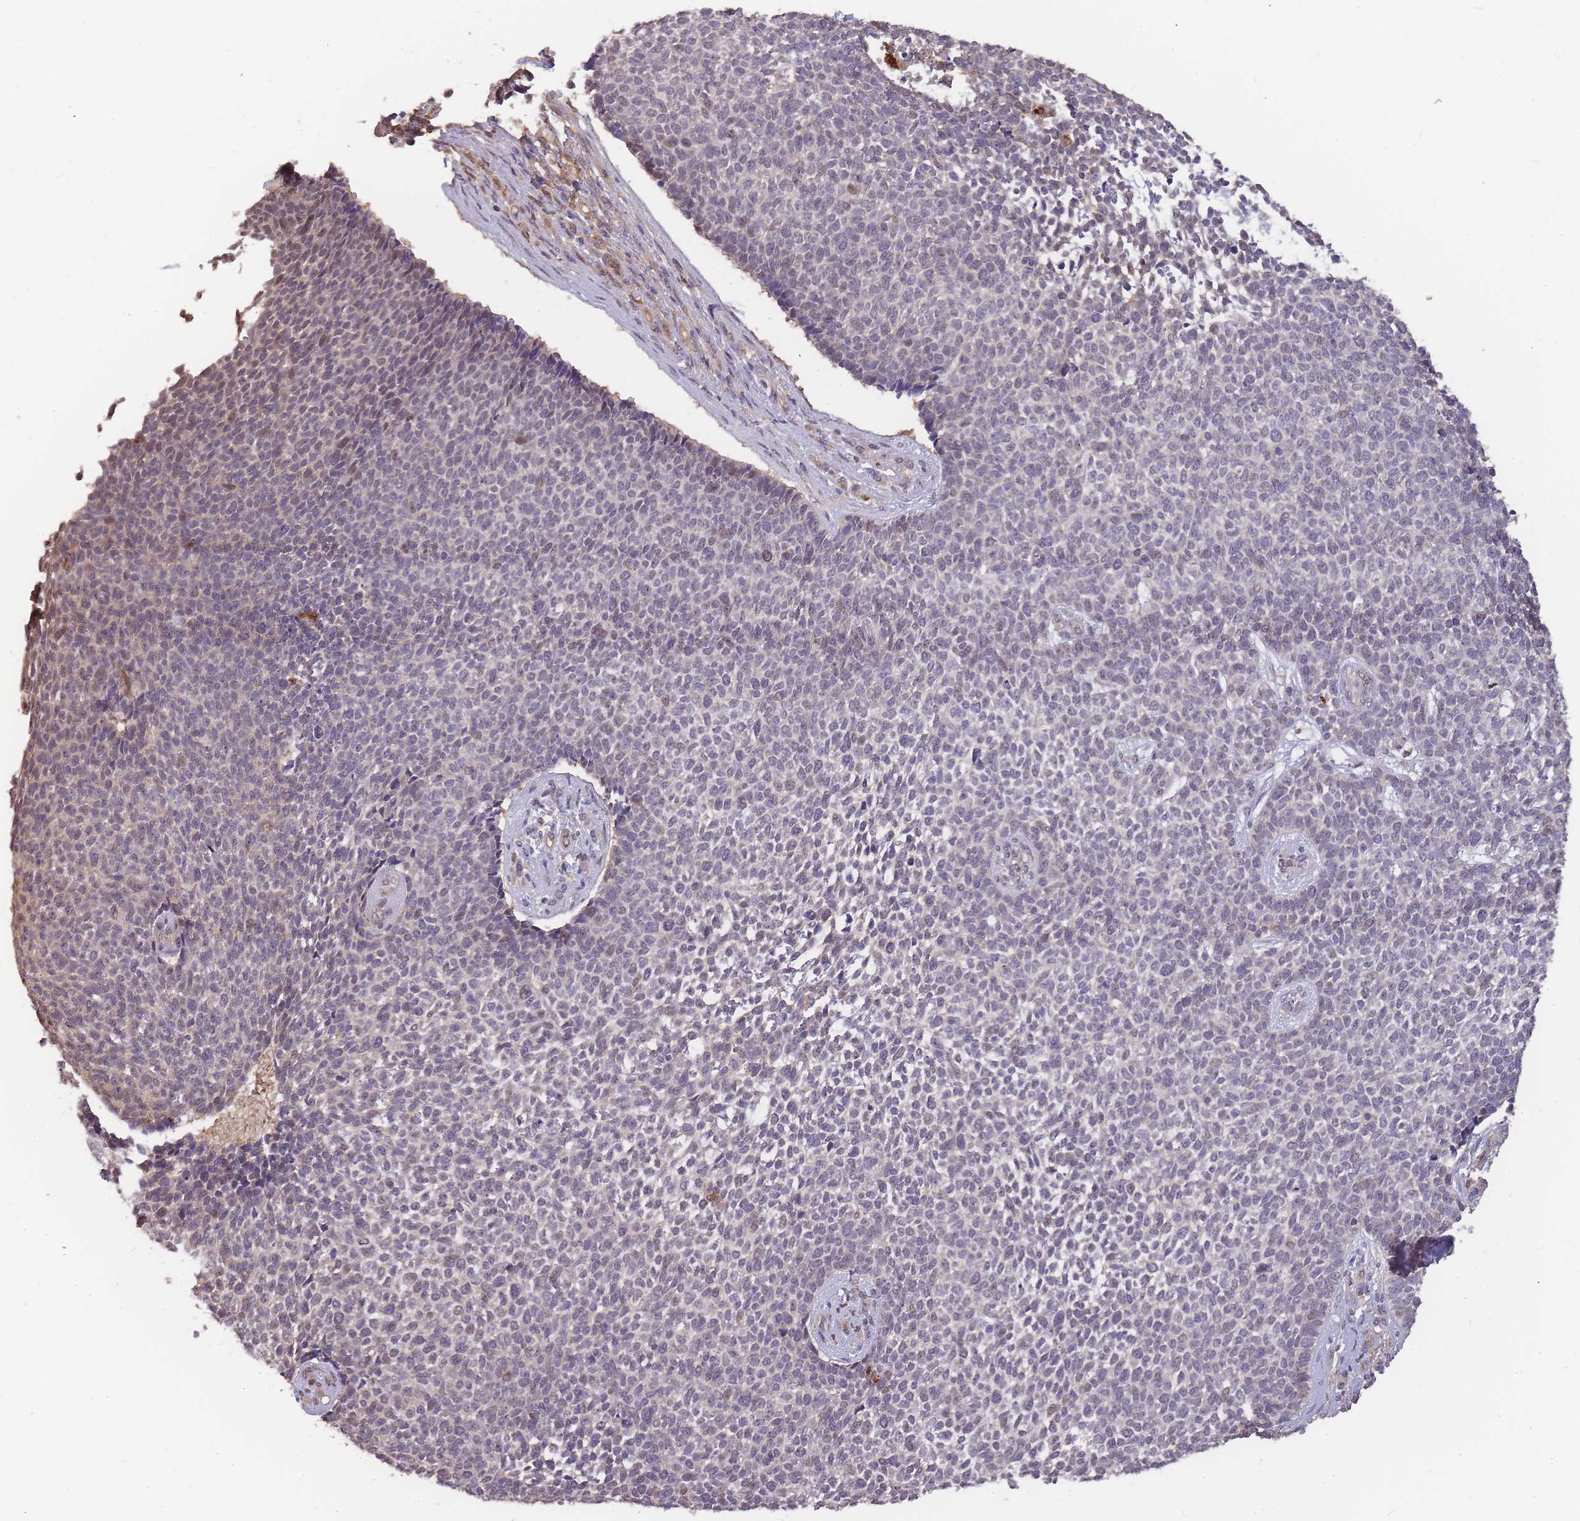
{"staining": {"intensity": "weak", "quantity": "<25%", "location": "nuclear"}, "tissue": "skin cancer", "cell_type": "Tumor cells", "image_type": "cancer", "snomed": [{"axis": "morphology", "description": "Basal cell carcinoma"}, {"axis": "topography", "description": "Skin"}], "caption": "IHC of human skin cancer reveals no expression in tumor cells.", "gene": "CDKN2AIPNL", "patient": {"sex": "female", "age": 84}}